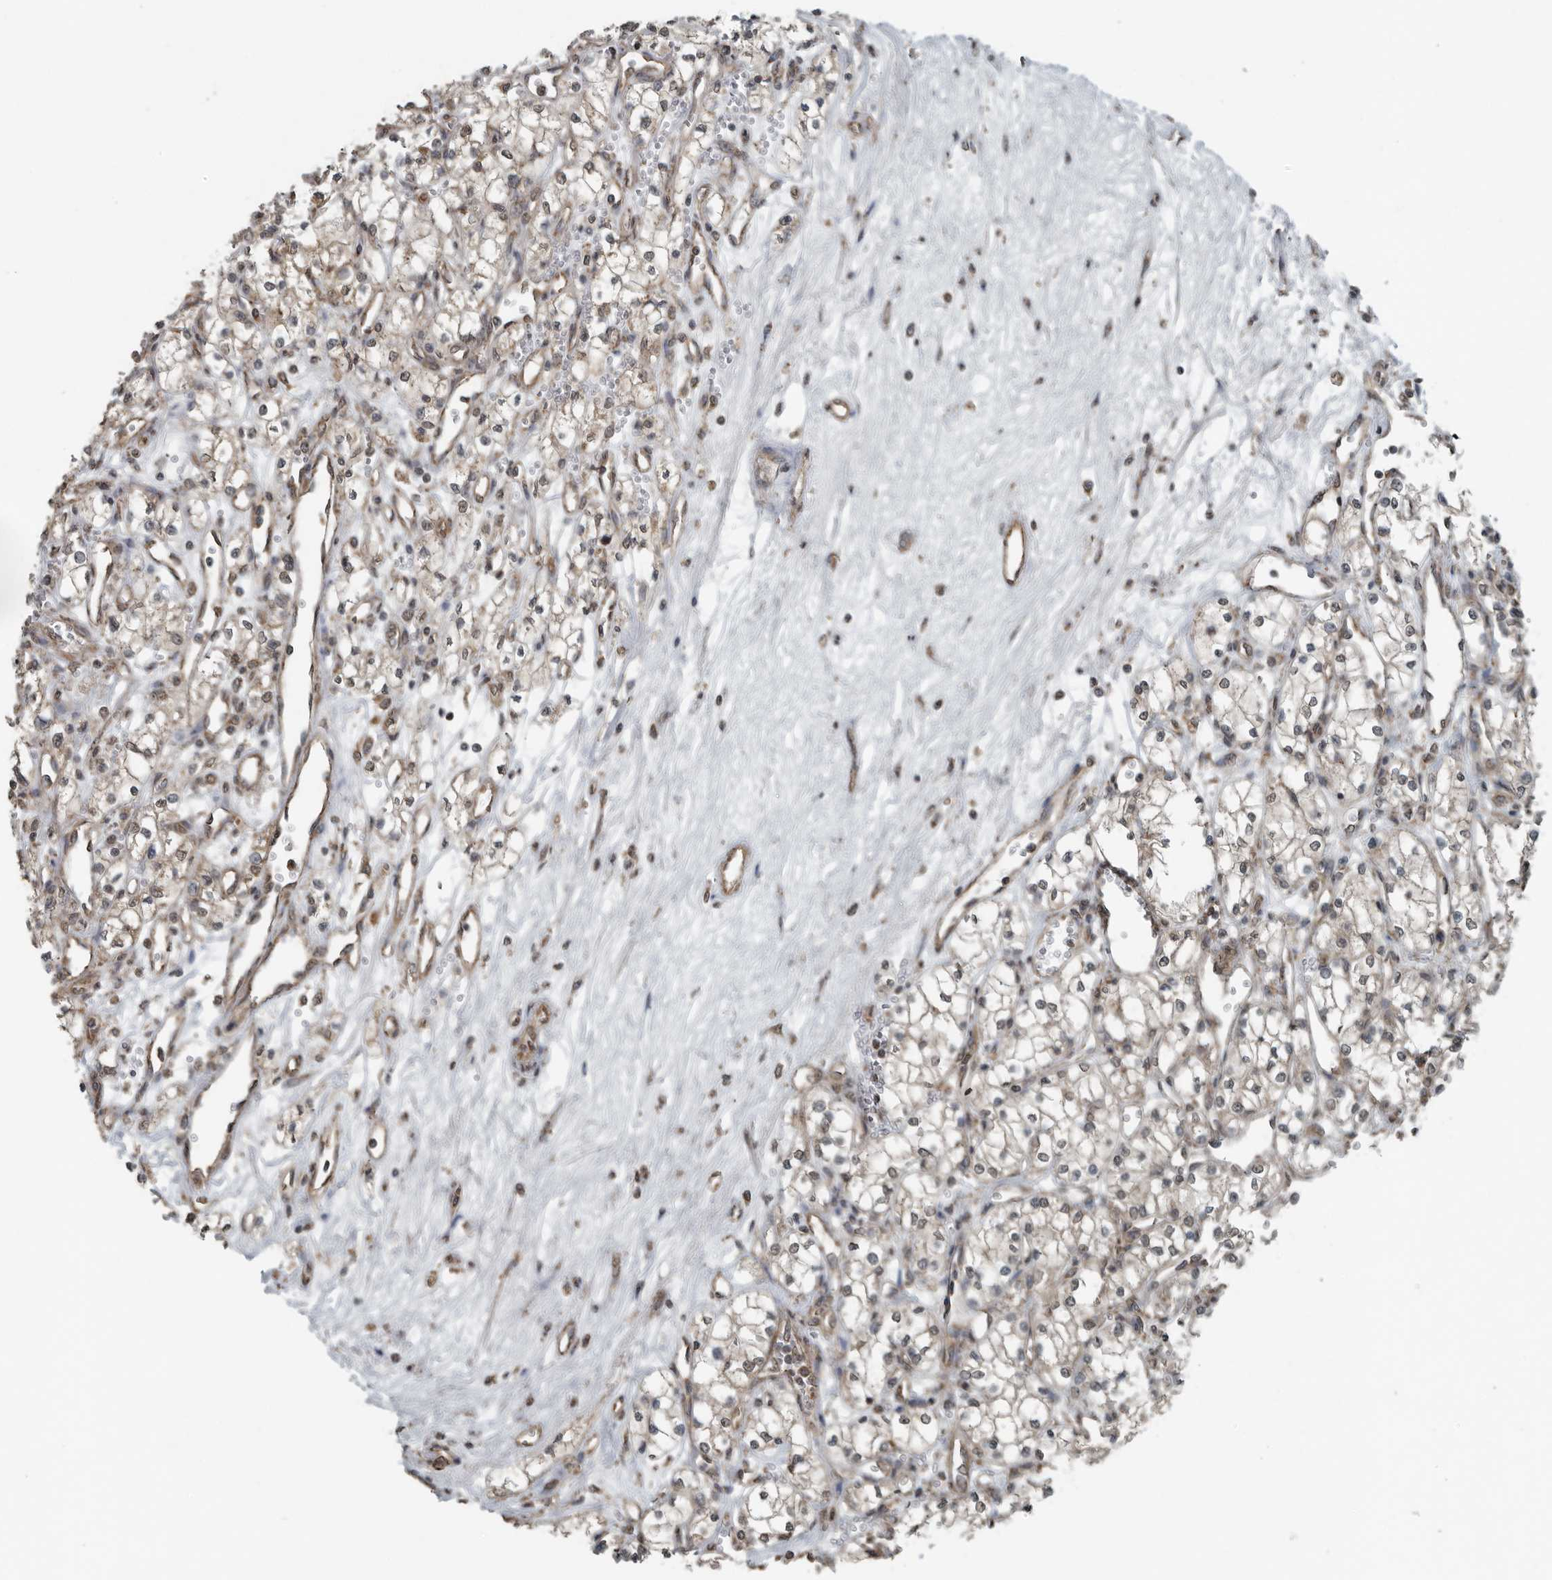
{"staining": {"intensity": "weak", "quantity": ">75%", "location": "cytoplasmic/membranous,nuclear"}, "tissue": "renal cancer", "cell_type": "Tumor cells", "image_type": "cancer", "snomed": [{"axis": "morphology", "description": "Adenocarcinoma, NOS"}, {"axis": "topography", "description": "Kidney"}], "caption": "This is a micrograph of IHC staining of adenocarcinoma (renal), which shows weak expression in the cytoplasmic/membranous and nuclear of tumor cells.", "gene": "AFAP1", "patient": {"sex": "male", "age": 59}}